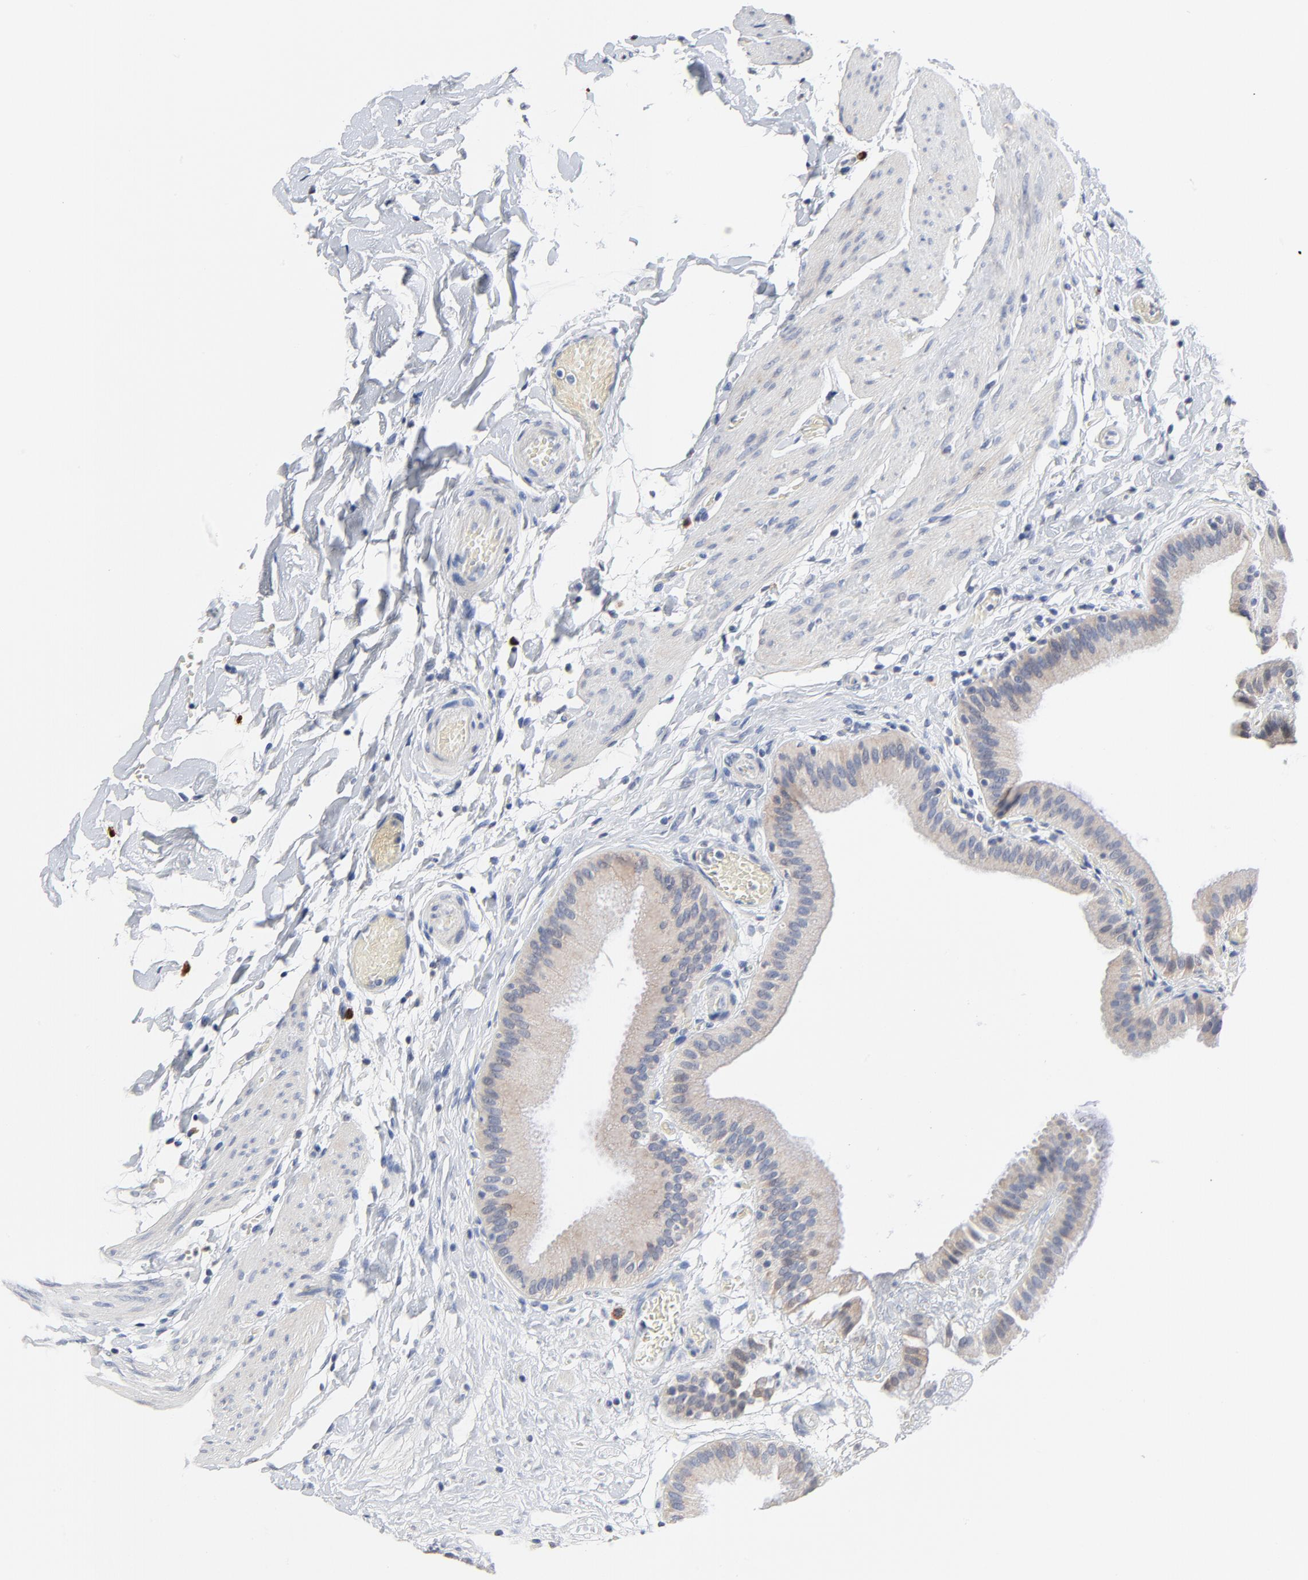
{"staining": {"intensity": "weak", "quantity": ">75%", "location": "cytoplasmic/membranous"}, "tissue": "gallbladder", "cell_type": "Glandular cells", "image_type": "normal", "snomed": [{"axis": "morphology", "description": "Normal tissue, NOS"}, {"axis": "topography", "description": "Gallbladder"}], "caption": "This is an image of immunohistochemistry staining of unremarkable gallbladder, which shows weak expression in the cytoplasmic/membranous of glandular cells.", "gene": "FBXL5", "patient": {"sex": "female", "age": 63}}